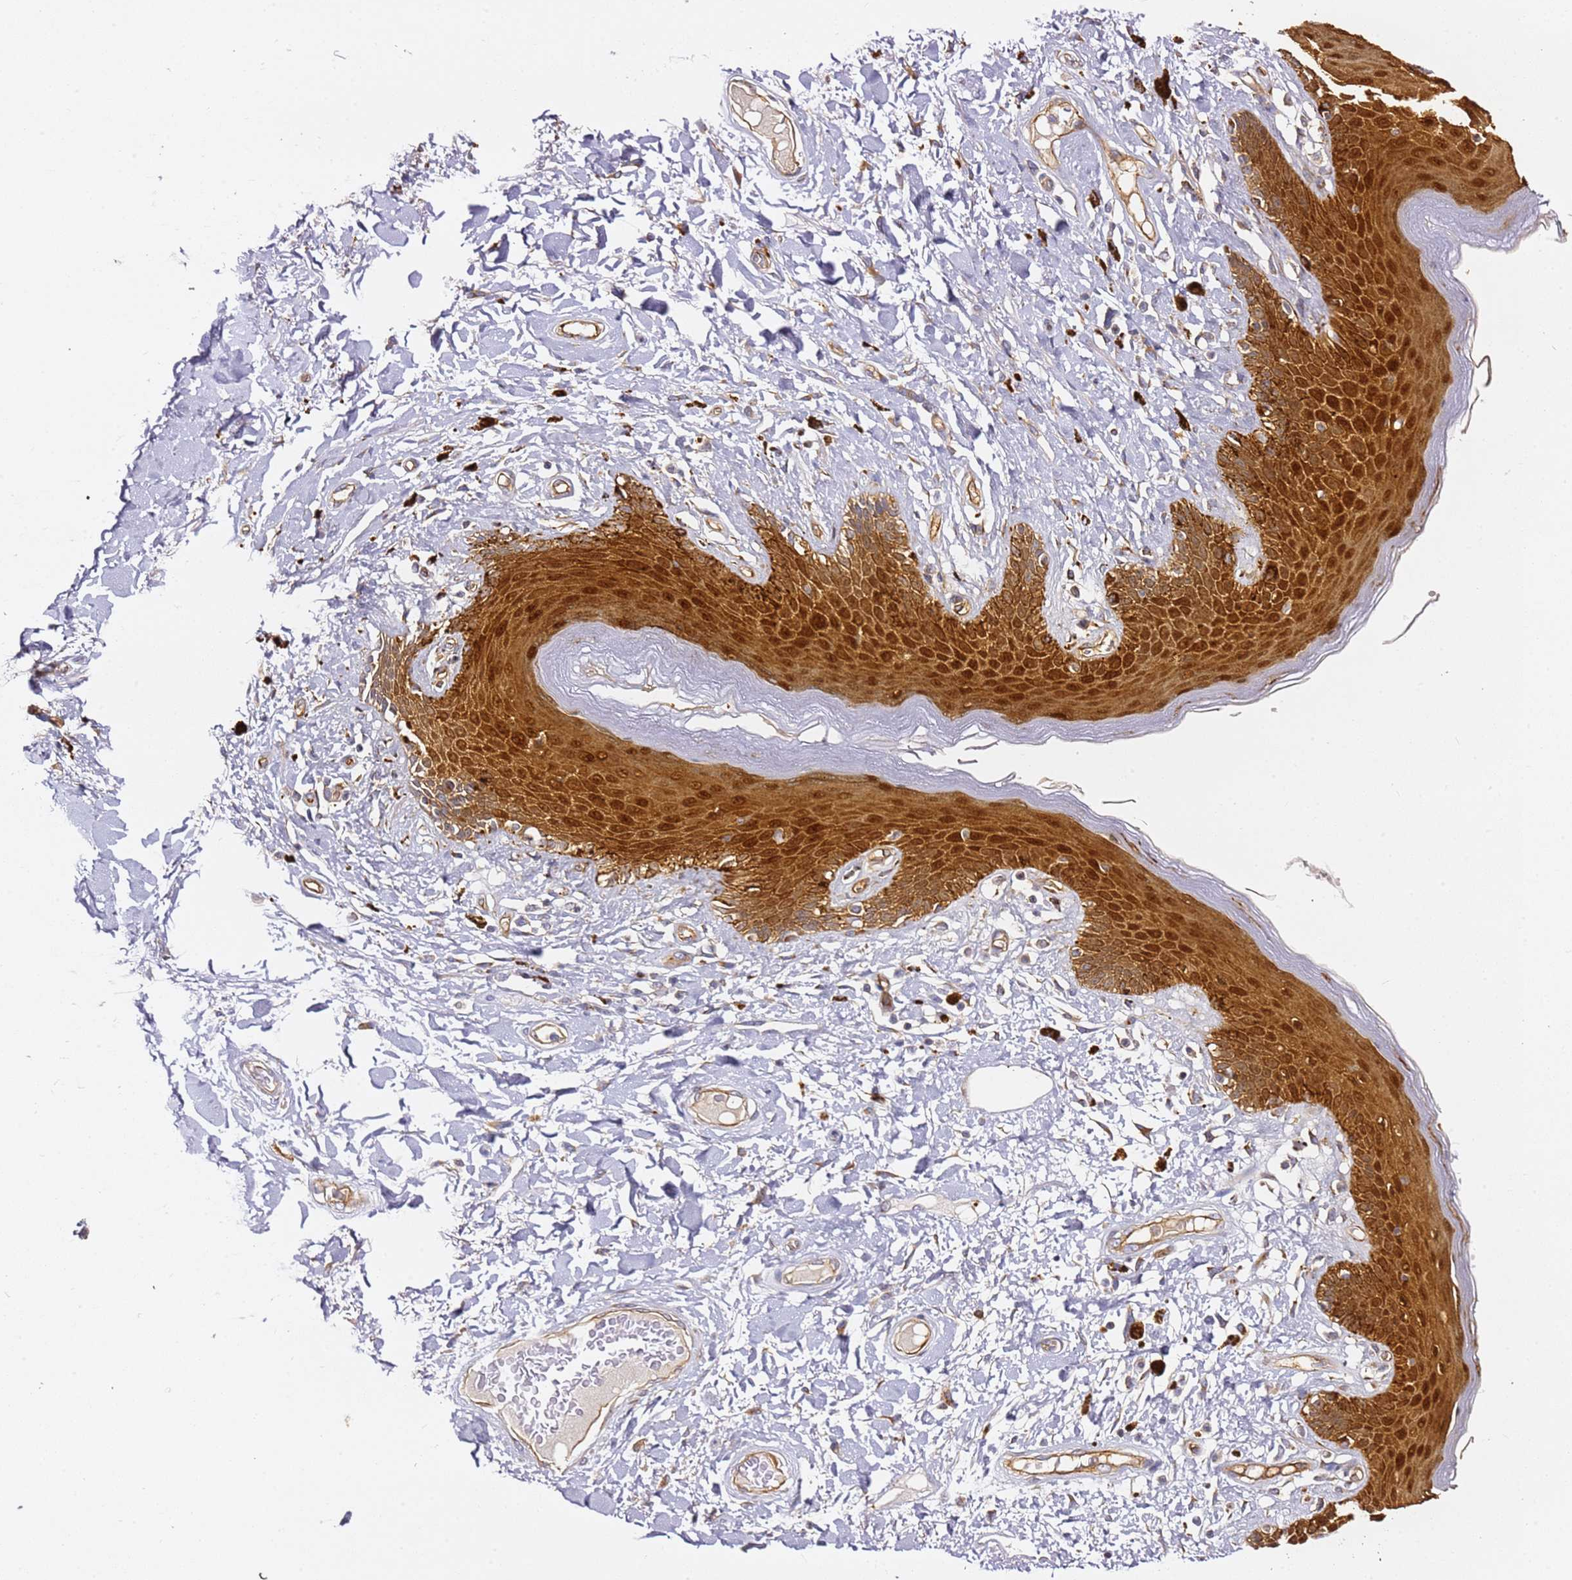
{"staining": {"intensity": "strong", "quantity": ">75%", "location": "cytoplasmic/membranous,nuclear"}, "tissue": "skin", "cell_type": "Epidermal cells", "image_type": "normal", "snomed": [{"axis": "morphology", "description": "Normal tissue, NOS"}, {"axis": "topography", "description": "Anal"}], "caption": "Immunohistochemistry photomicrograph of normal human skin stained for a protein (brown), which reveals high levels of strong cytoplasmic/membranous,nuclear positivity in approximately >75% of epidermal cells.", "gene": "KIF7", "patient": {"sex": "female", "age": 78}}